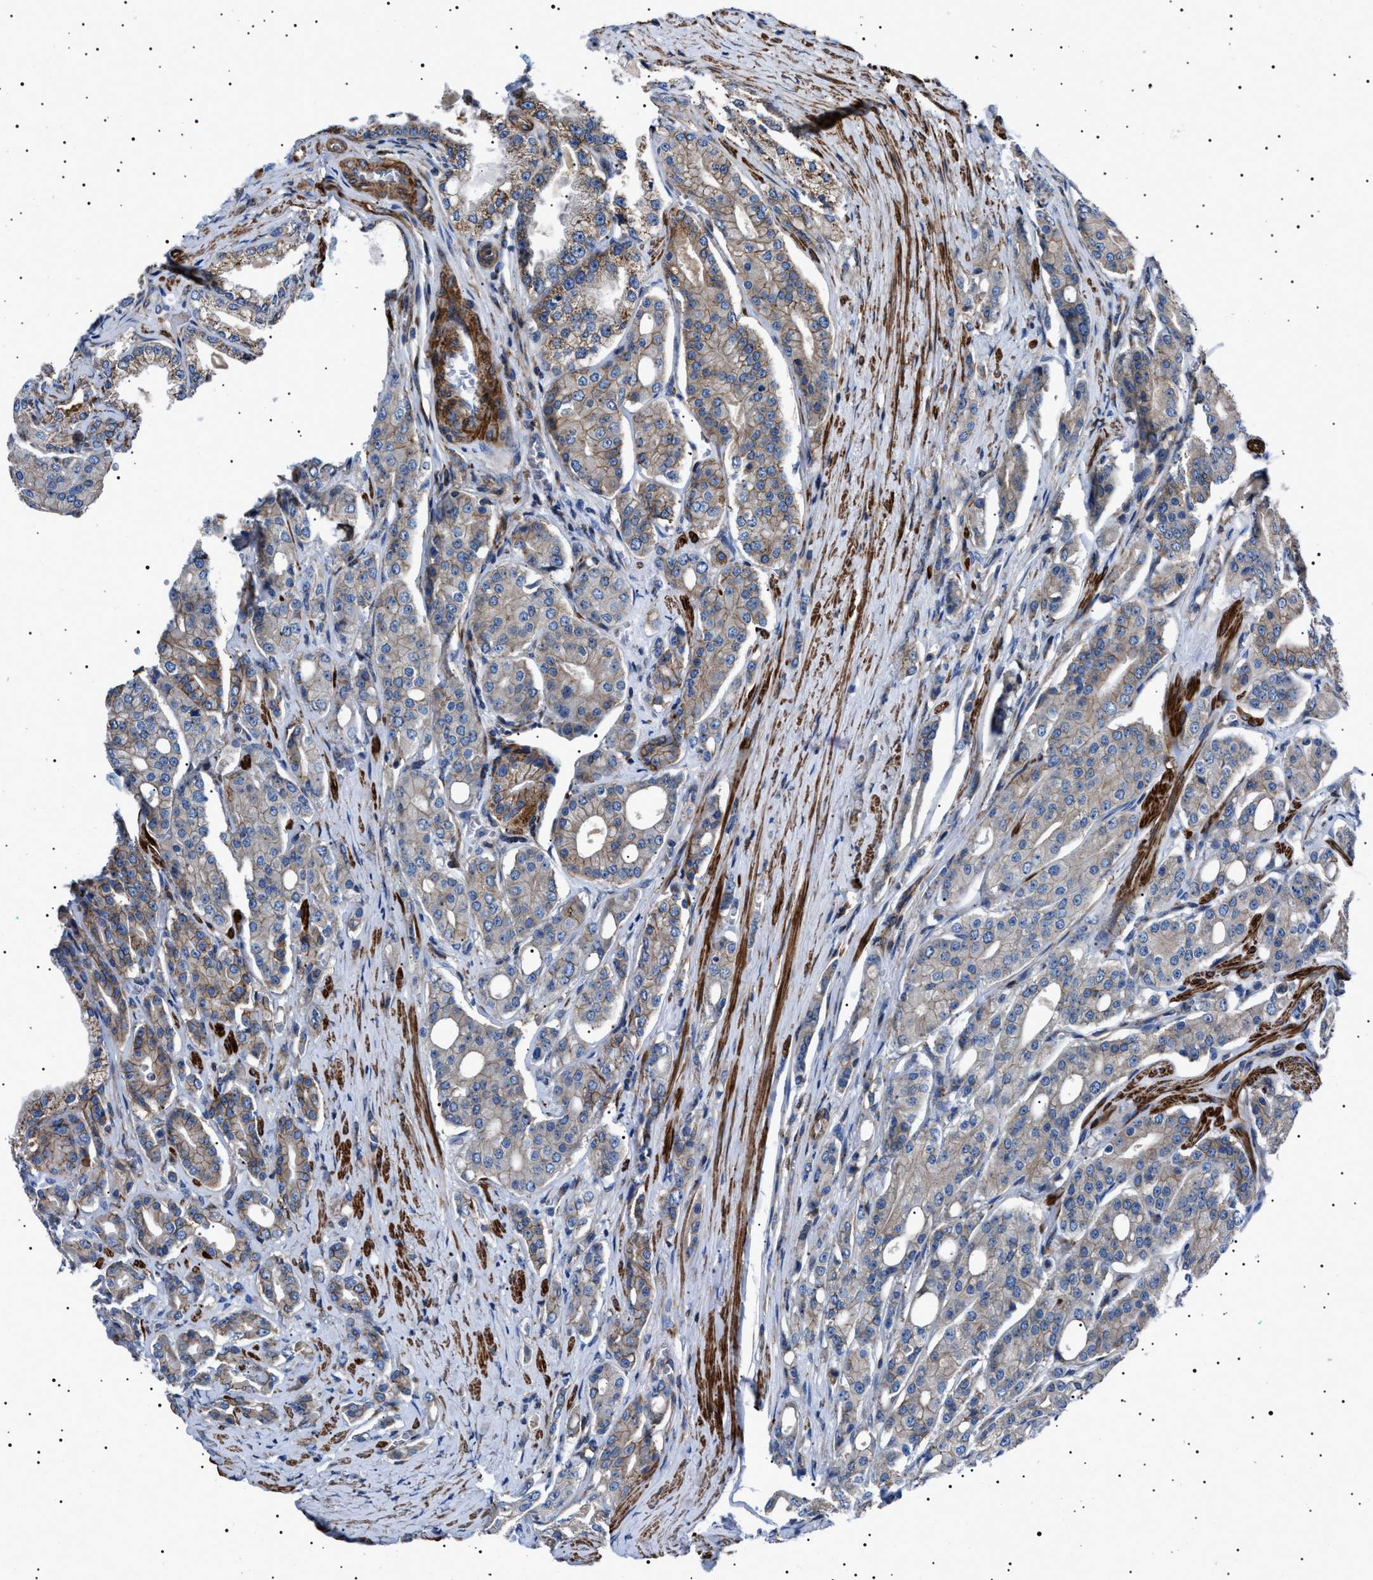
{"staining": {"intensity": "moderate", "quantity": "25%-75%", "location": "cytoplasmic/membranous"}, "tissue": "prostate cancer", "cell_type": "Tumor cells", "image_type": "cancer", "snomed": [{"axis": "morphology", "description": "Adenocarcinoma, High grade"}, {"axis": "topography", "description": "Prostate"}], "caption": "Prostate high-grade adenocarcinoma stained with DAB immunohistochemistry (IHC) exhibits medium levels of moderate cytoplasmic/membranous positivity in approximately 25%-75% of tumor cells.", "gene": "NEU1", "patient": {"sex": "male", "age": 71}}